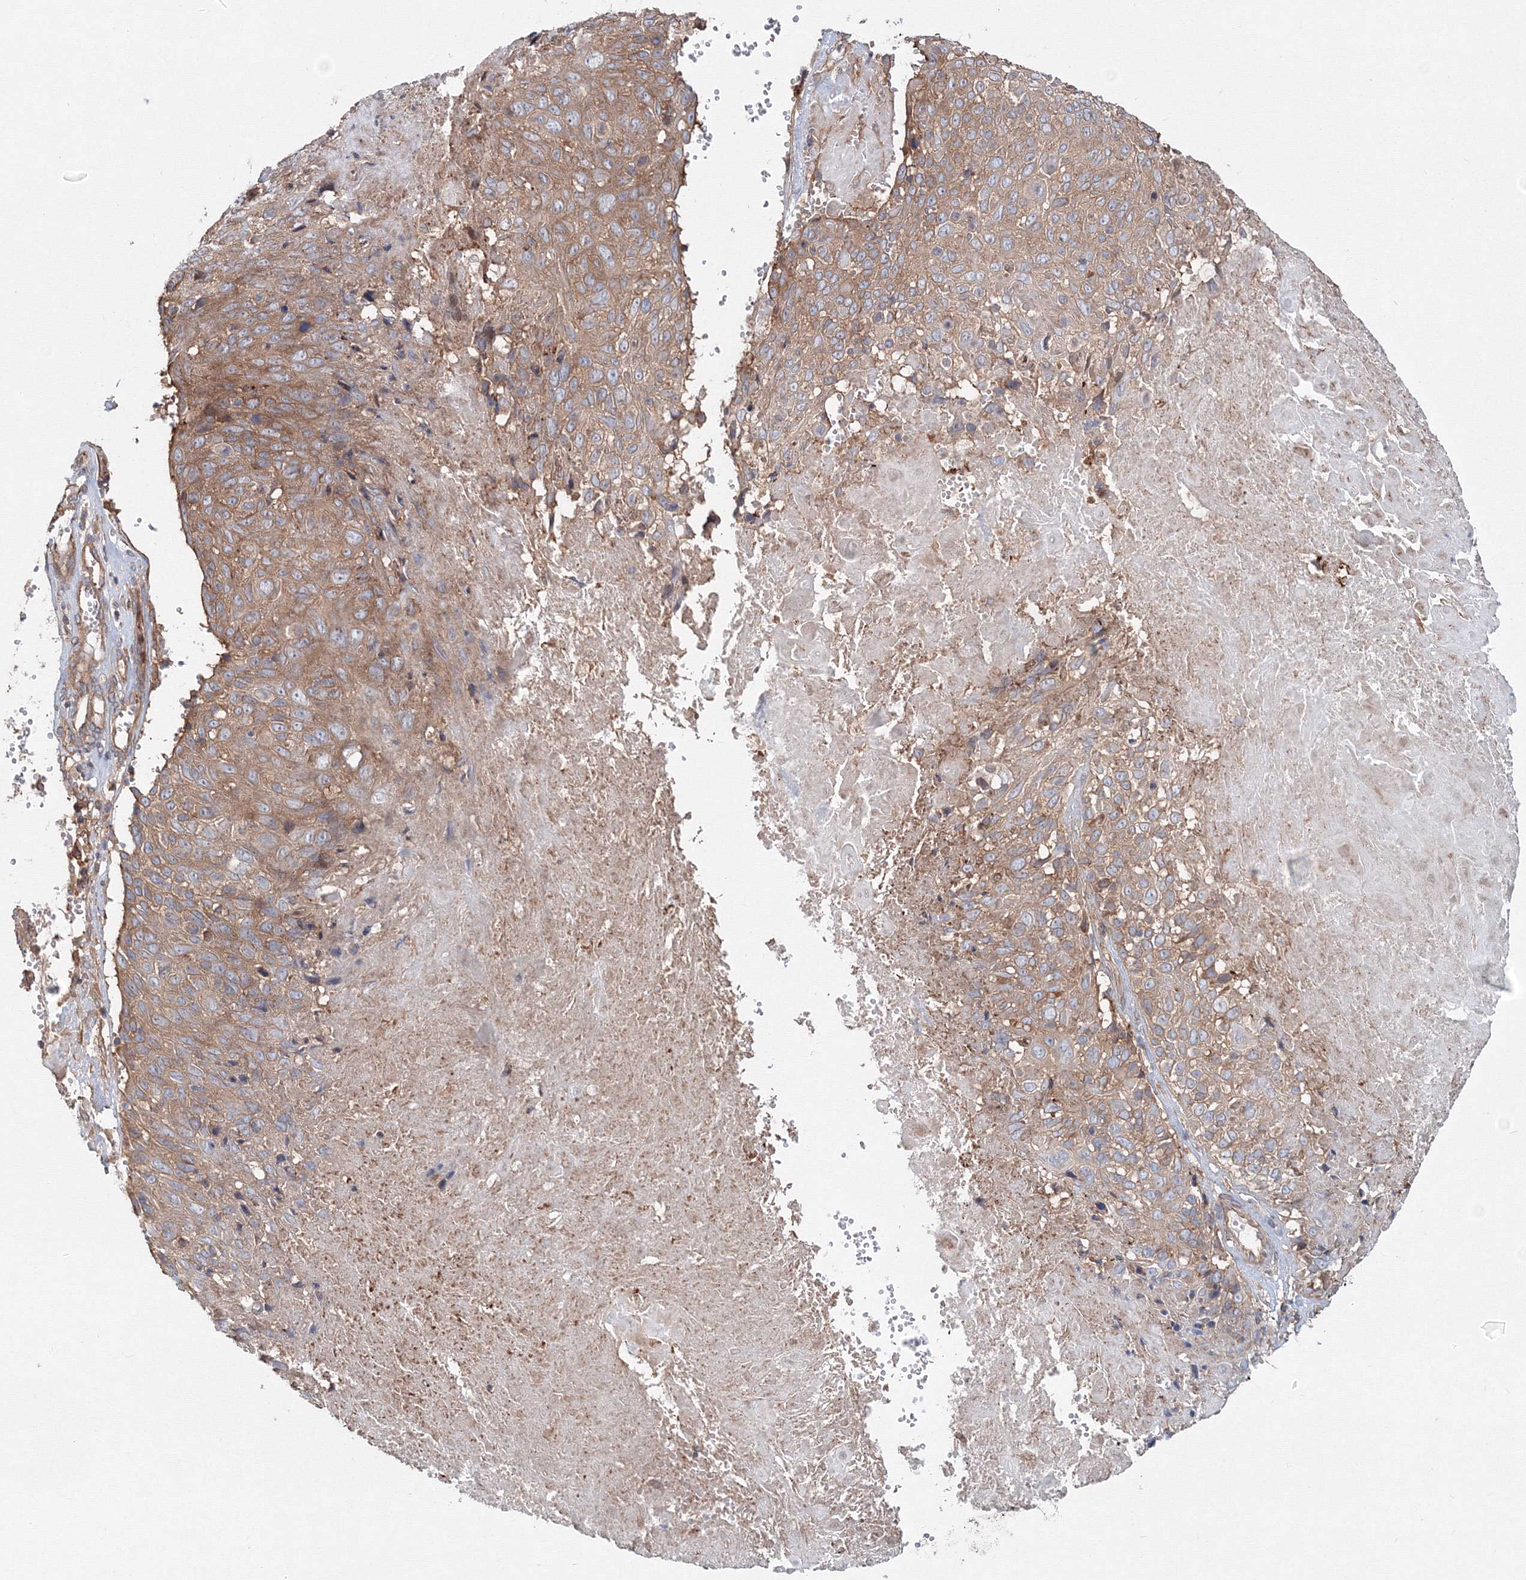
{"staining": {"intensity": "moderate", "quantity": ">75%", "location": "cytoplasmic/membranous"}, "tissue": "cervical cancer", "cell_type": "Tumor cells", "image_type": "cancer", "snomed": [{"axis": "morphology", "description": "Squamous cell carcinoma, NOS"}, {"axis": "topography", "description": "Cervix"}], "caption": "IHC (DAB (3,3'-diaminobenzidine)) staining of squamous cell carcinoma (cervical) demonstrates moderate cytoplasmic/membranous protein staining in approximately >75% of tumor cells. (brown staining indicates protein expression, while blue staining denotes nuclei).", "gene": "EXOC1", "patient": {"sex": "female", "age": 74}}